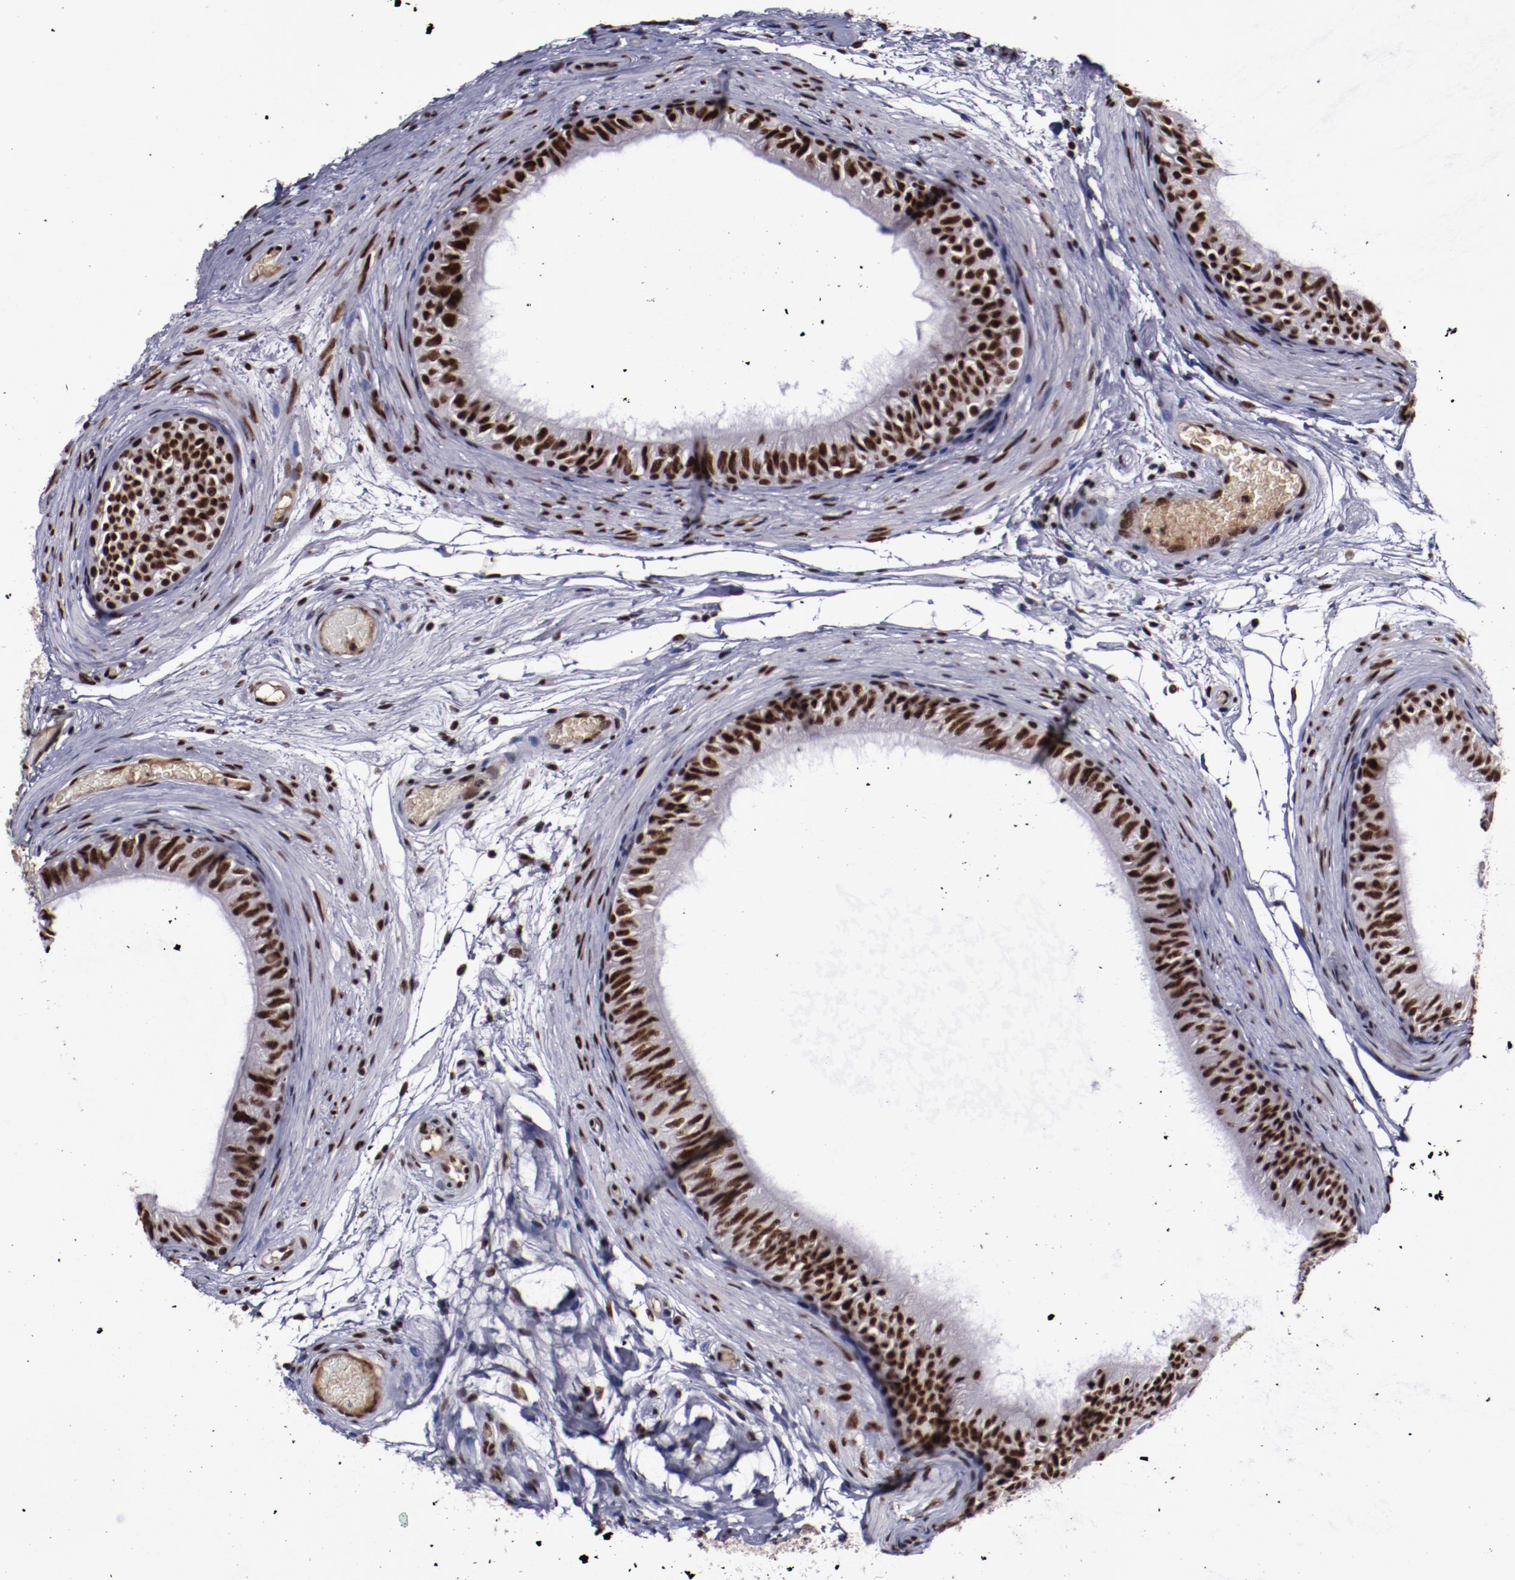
{"staining": {"intensity": "strong", "quantity": ">75%", "location": "nuclear"}, "tissue": "epididymis", "cell_type": "Glandular cells", "image_type": "normal", "snomed": [{"axis": "morphology", "description": "Normal tissue, NOS"}, {"axis": "topography", "description": "Testis"}, {"axis": "topography", "description": "Epididymis"}], "caption": "Approximately >75% of glandular cells in benign human epididymis demonstrate strong nuclear protein expression as visualized by brown immunohistochemical staining.", "gene": "ERH", "patient": {"sex": "male", "age": 36}}